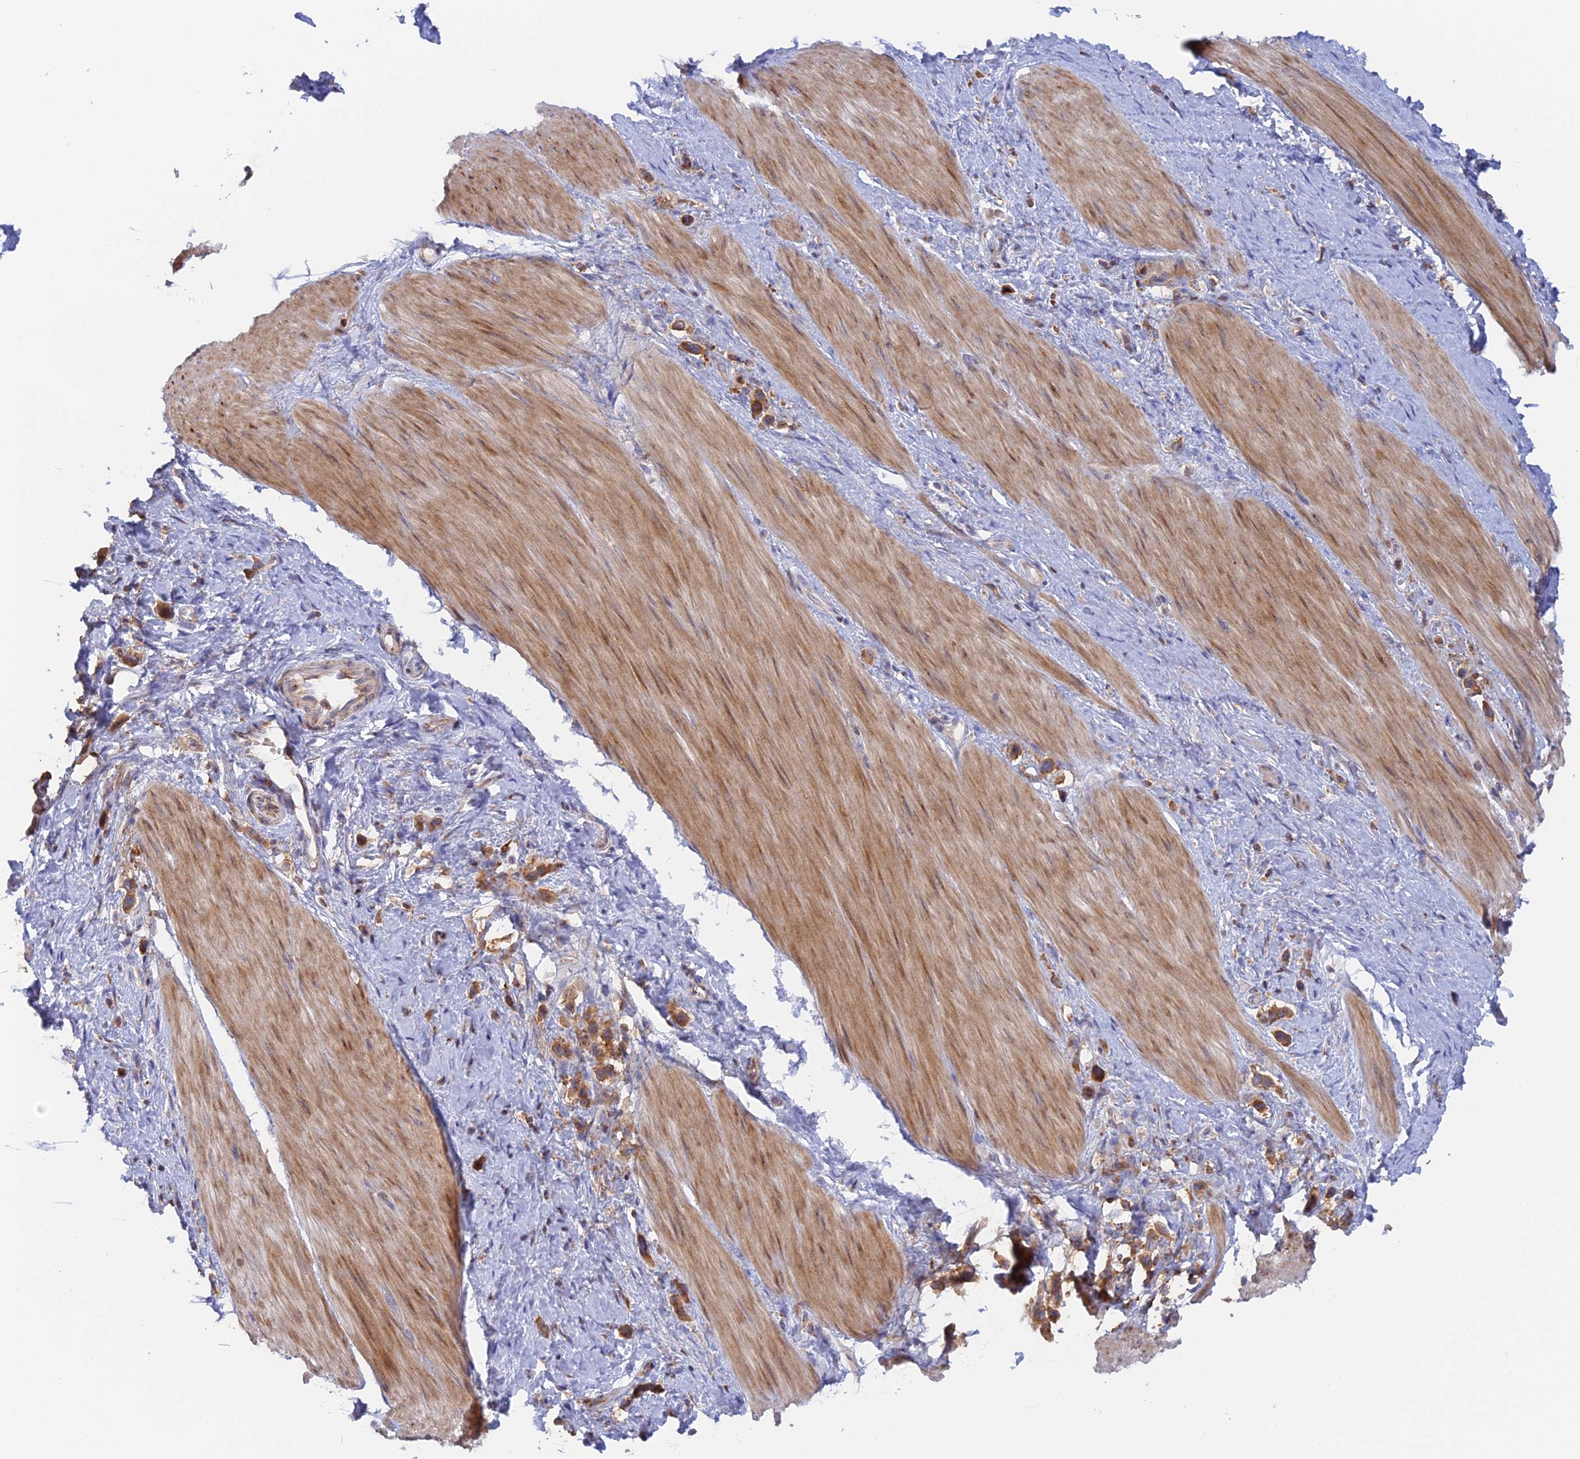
{"staining": {"intensity": "moderate", "quantity": ">75%", "location": "cytoplasmic/membranous"}, "tissue": "stomach cancer", "cell_type": "Tumor cells", "image_type": "cancer", "snomed": [{"axis": "morphology", "description": "Adenocarcinoma, NOS"}, {"axis": "topography", "description": "Stomach"}], "caption": "Adenocarcinoma (stomach) stained with DAB IHC displays medium levels of moderate cytoplasmic/membranous expression in about >75% of tumor cells. The staining was performed using DAB (3,3'-diaminobenzidine), with brown indicating positive protein expression. Nuclei are stained blue with hematoxylin.", "gene": "GMIP", "patient": {"sex": "female", "age": 65}}